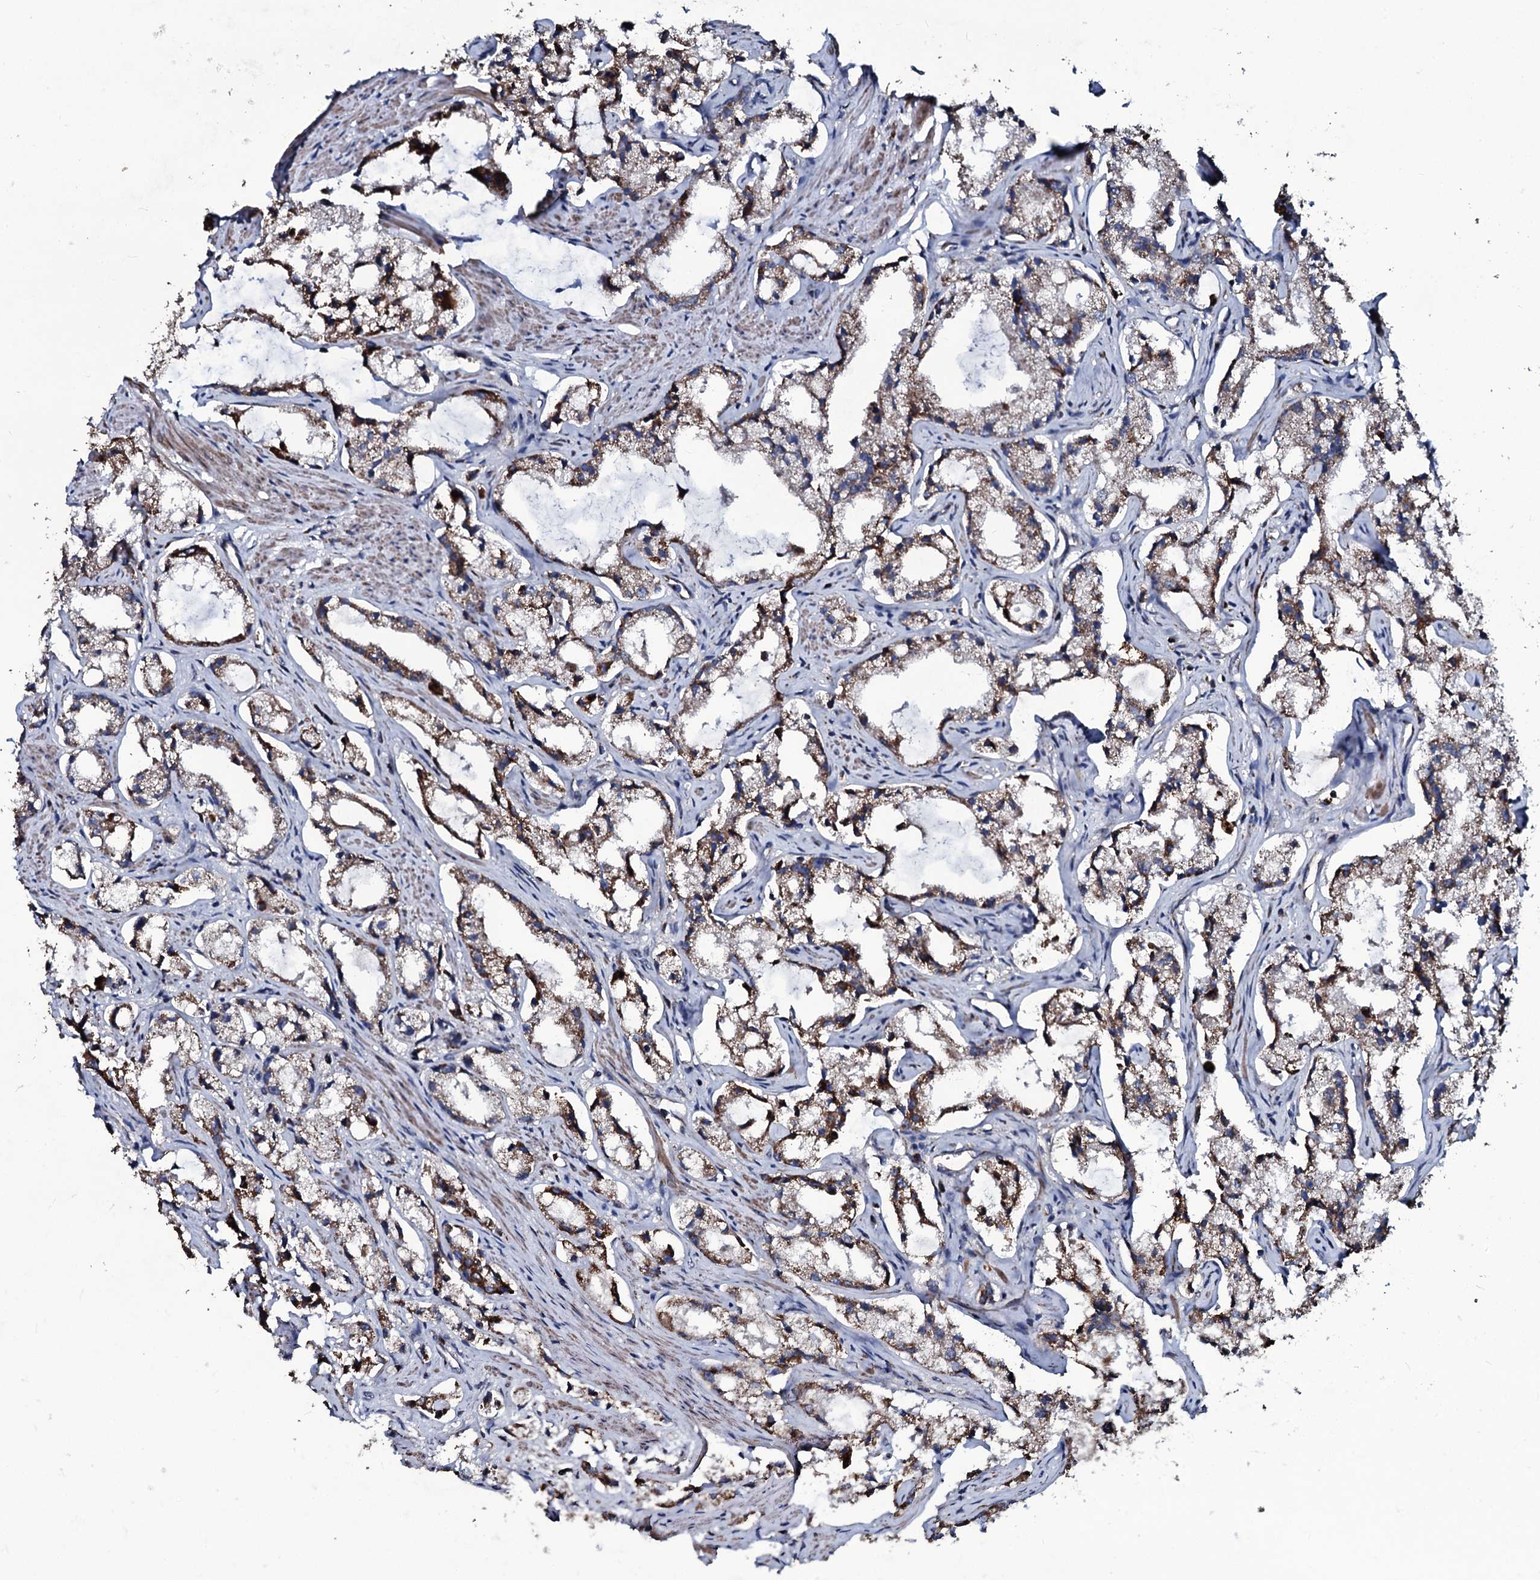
{"staining": {"intensity": "moderate", "quantity": "25%-75%", "location": "cytoplasmic/membranous"}, "tissue": "prostate cancer", "cell_type": "Tumor cells", "image_type": "cancer", "snomed": [{"axis": "morphology", "description": "Adenocarcinoma, High grade"}, {"axis": "topography", "description": "Prostate"}], "caption": "The histopathology image demonstrates a brown stain indicating the presence of a protein in the cytoplasmic/membranous of tumor cells in prostate cancer (adenocarcinoma (high-grade)).", "gene": "DYNC2I2", "patient": {"sex": "male", "age": 66}}